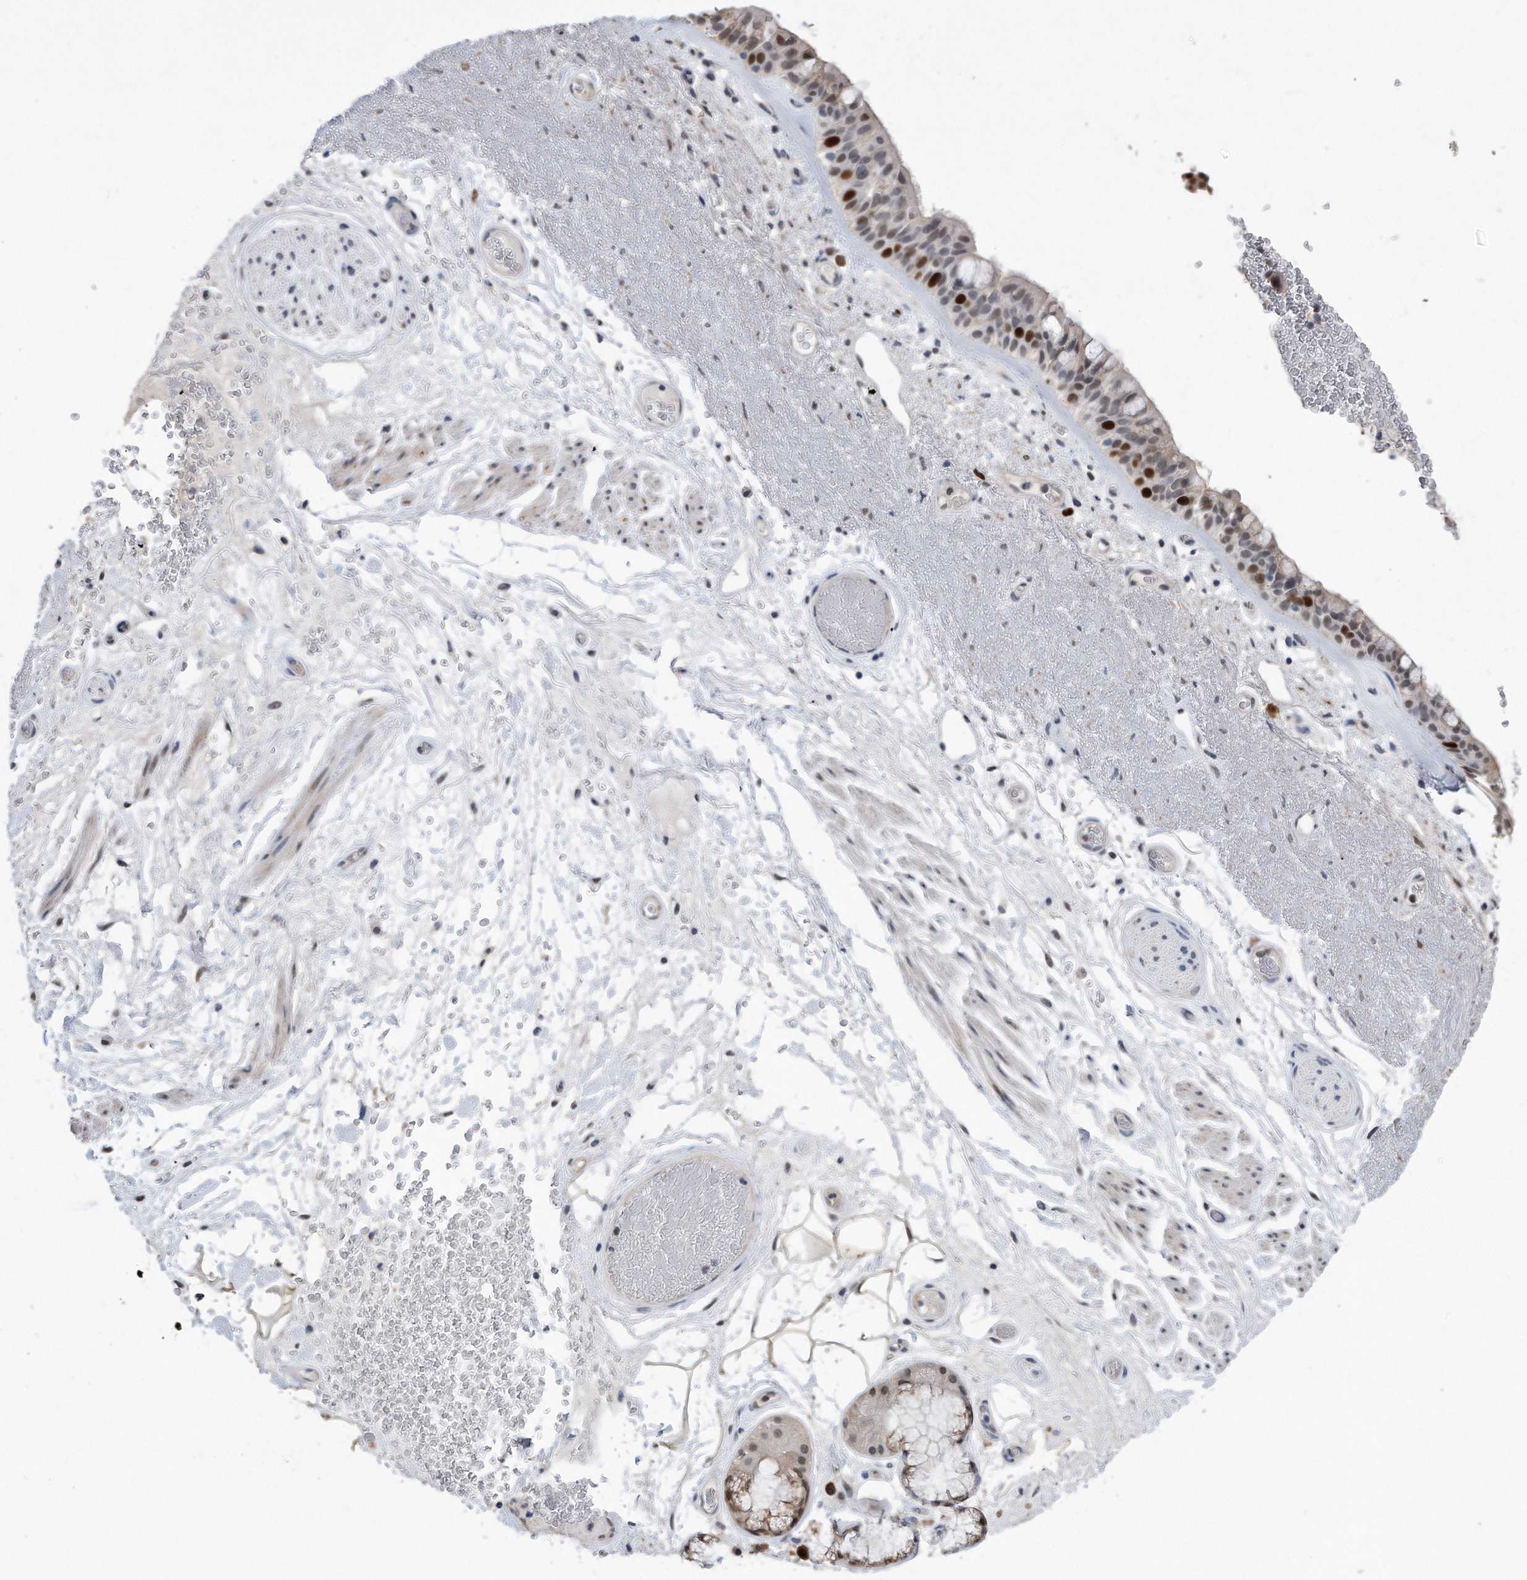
{"staining": {"intensity": "strong", "quantity": "<25%", "location": "nuclear"}, "tissue": "bronchus", "cell_type": "Respiratory epithelial cells", "image_type": "normal", "snomed": [{"axis": "morphology", "description": "Normal tissue, NOS"}, {"axis": "morphology", "description": "Squamous cell carcinoma, NOS"}, {"axis": "topography", "description": "Lymph node"}, {"axis": "topography", "description": "Bronchus"}, {"axis": "topography", "description": "Lung"}], "caption": "Immunohistochemistry micrograph of benign bronchus stained for a protein (brown), which displays medium levels of strong nuclear positivity in approximately <25% of respiratory epithelial cells.", "gene": "PCNA", "patient": {"sex": "male", "age": 66}}